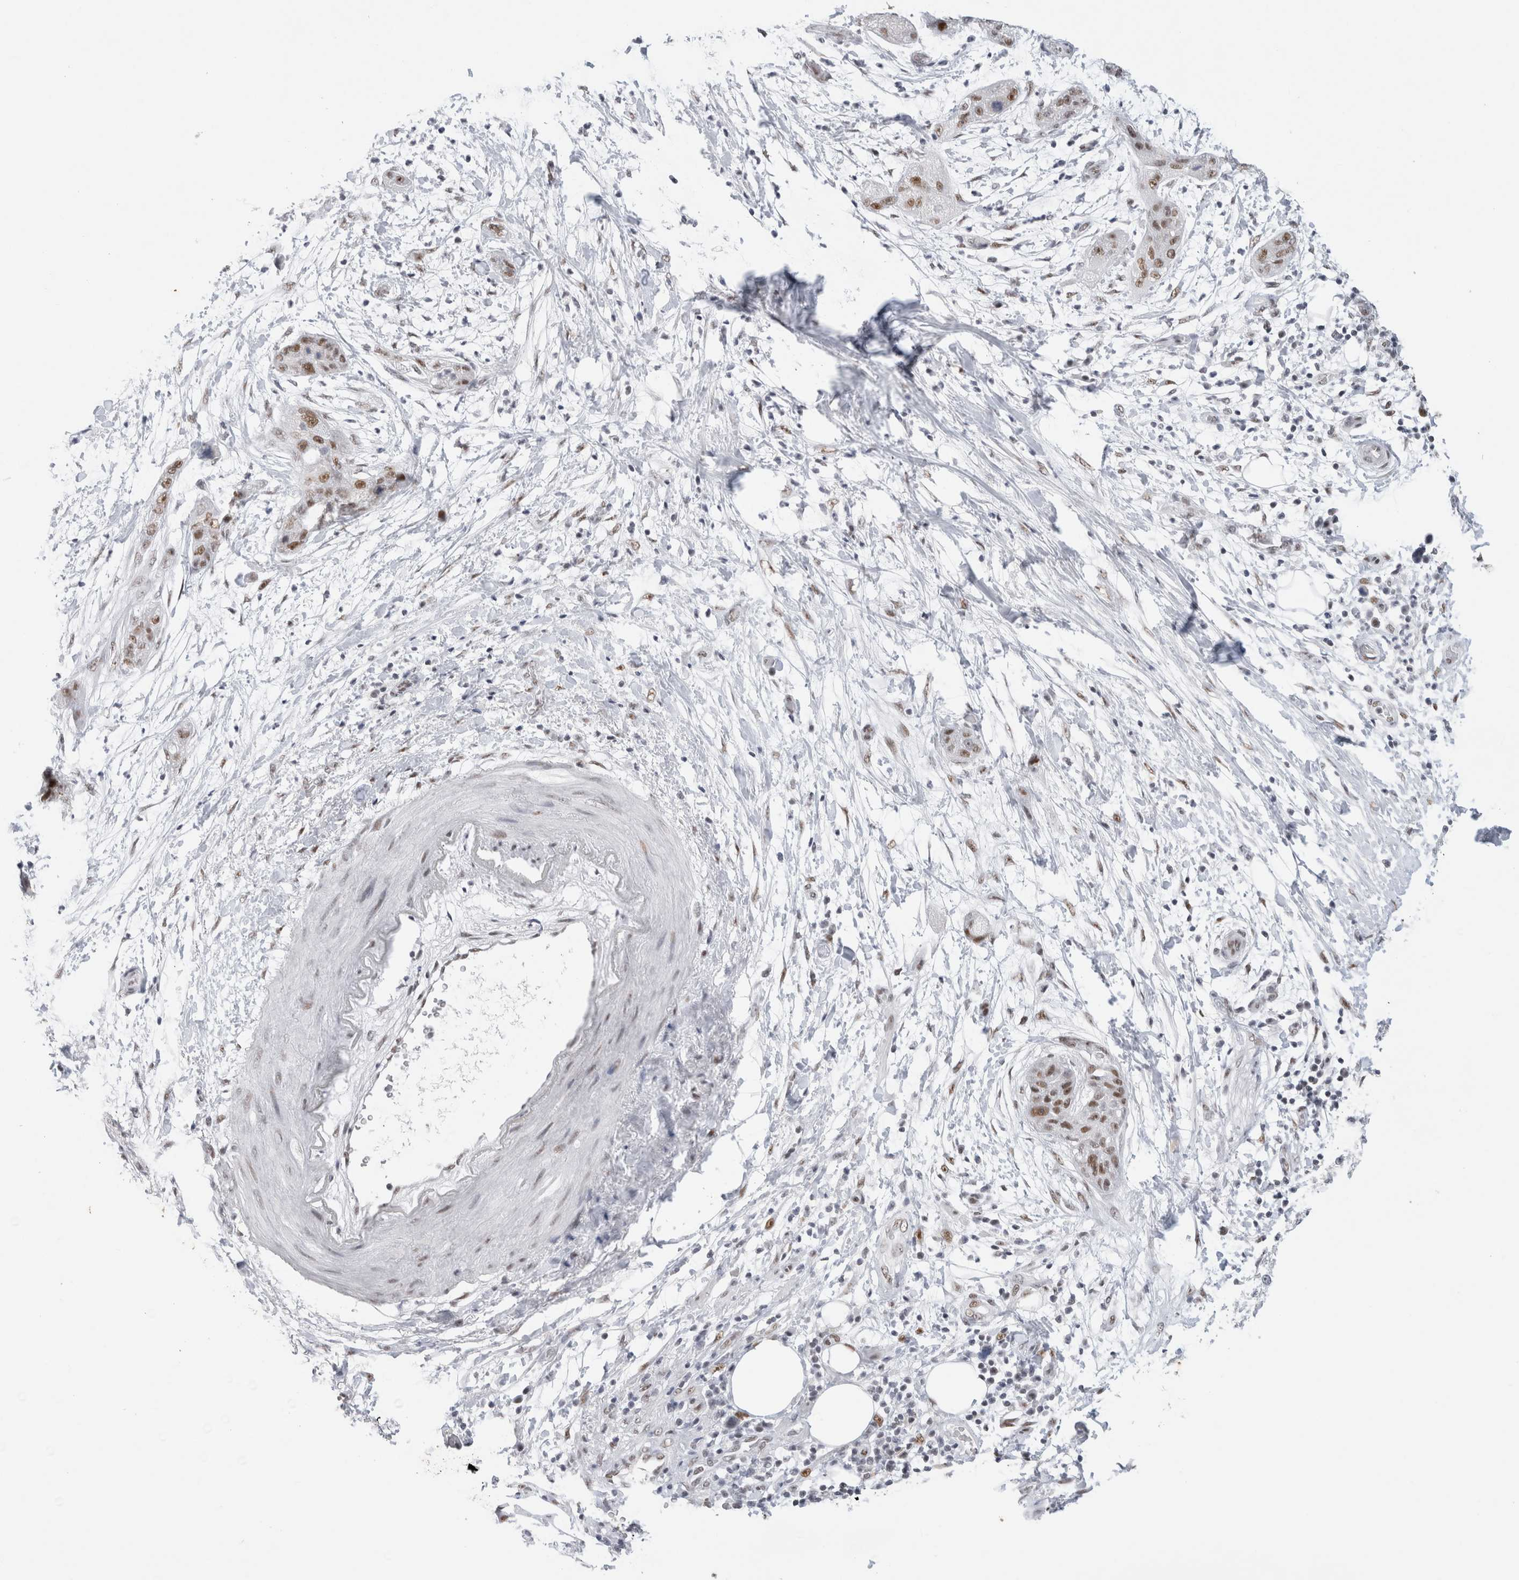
{"staining": {"intensity": "moderate", "quantity": ">75%", "location": "nuclear"}, "tissue": "pancreatic cancer", "cell_type": "Tumor cells", "image_type": "cancer", "snomed": [{"axis": "morphology", "description": "Adenocarcinoma, NOS"}, {"axis": "topography", "description": "Pancreas"}], "caption": "Adenocarcinoma (pancreatic) was stained to show a protein in brown. There is medium levels of moderate nuclear expression in about >75% of tumor cells. (Brightfield microscopy of DAB IHC at high magnification).", "gene": "COPS7A", "patient": {"sex": "female", "age": 78}}